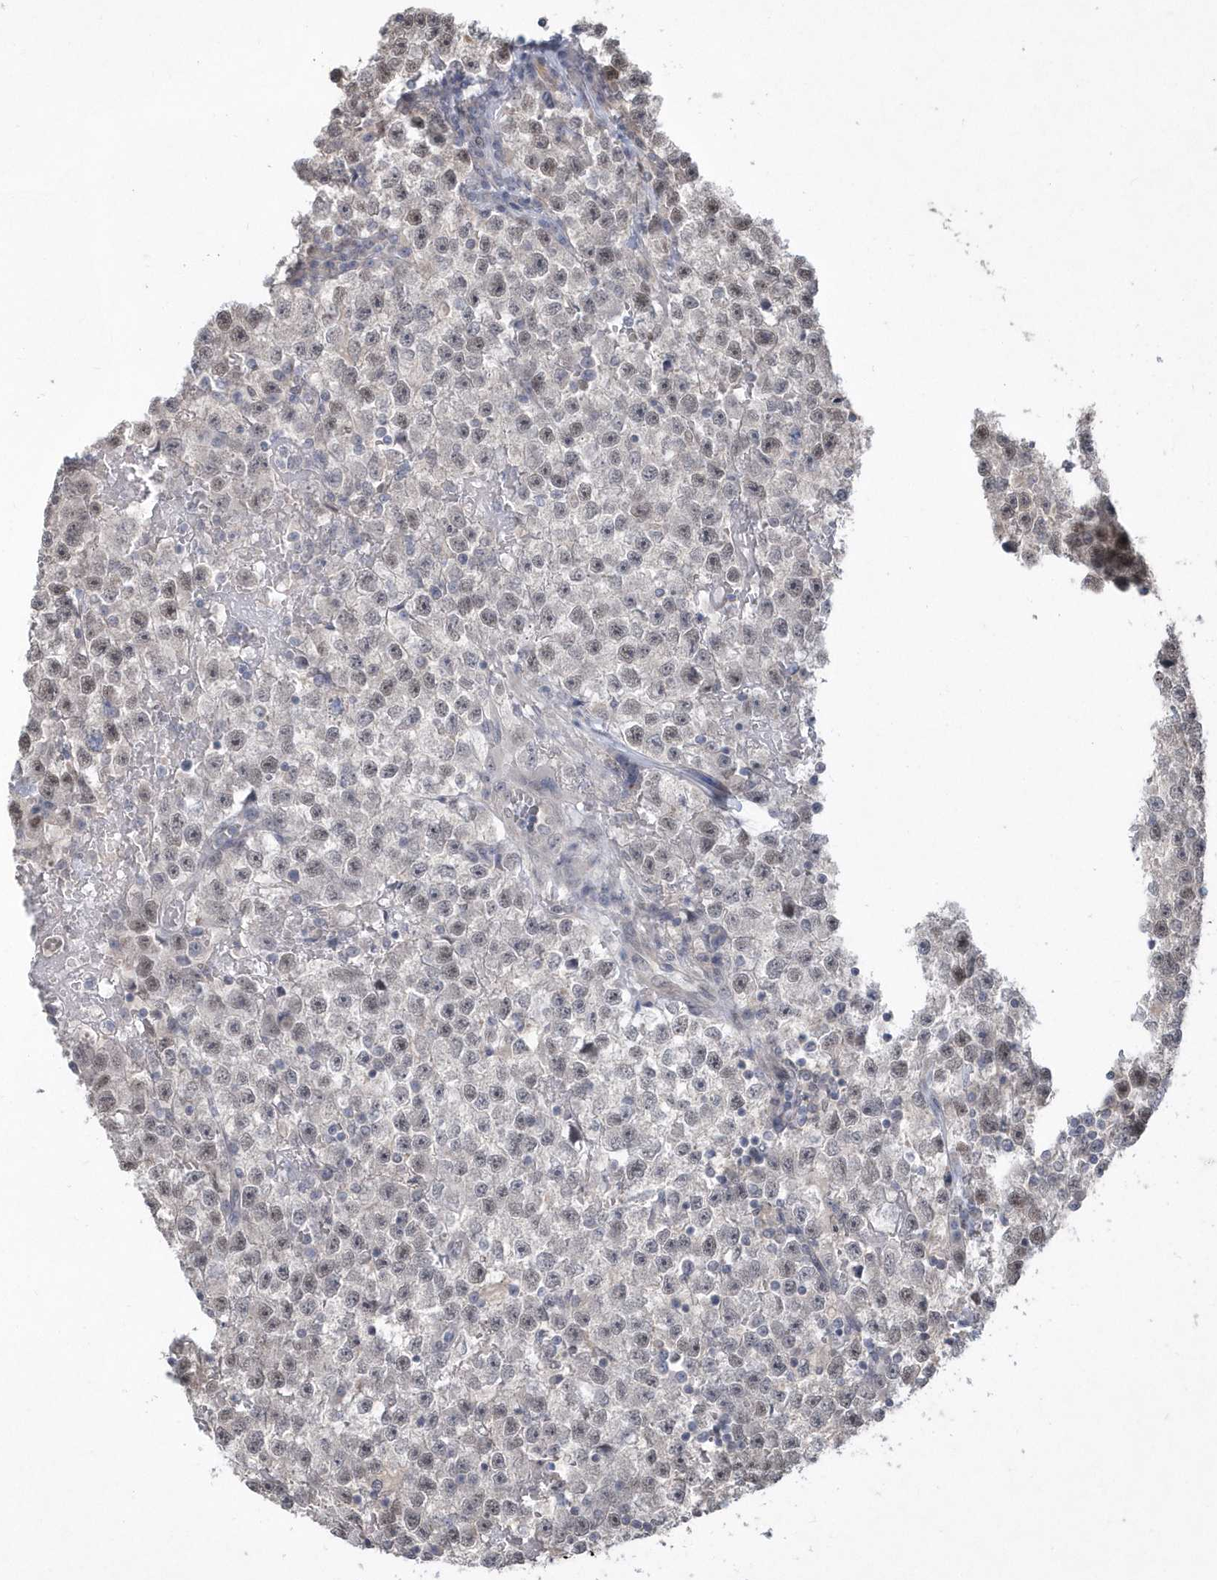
{"staining": {"intensity": "weak", "quantity": "<25%", "location": "nuclear"}, "tissue": "testis cancer", "cell_type": "Tumor cells", "image_type": "cancer", "snomed": [{"axis": "morphology", "description": "Seminoma, NOS"}, {"axis": "topography", "description": "Testis"}], "caption": "This is an immunohistochemistry photomicrograph of human testis cancer (seminoma). There is no staining in tumor cells.", "gene": "TSPEAR", "patient": {"sex": "male", "age": 22}}